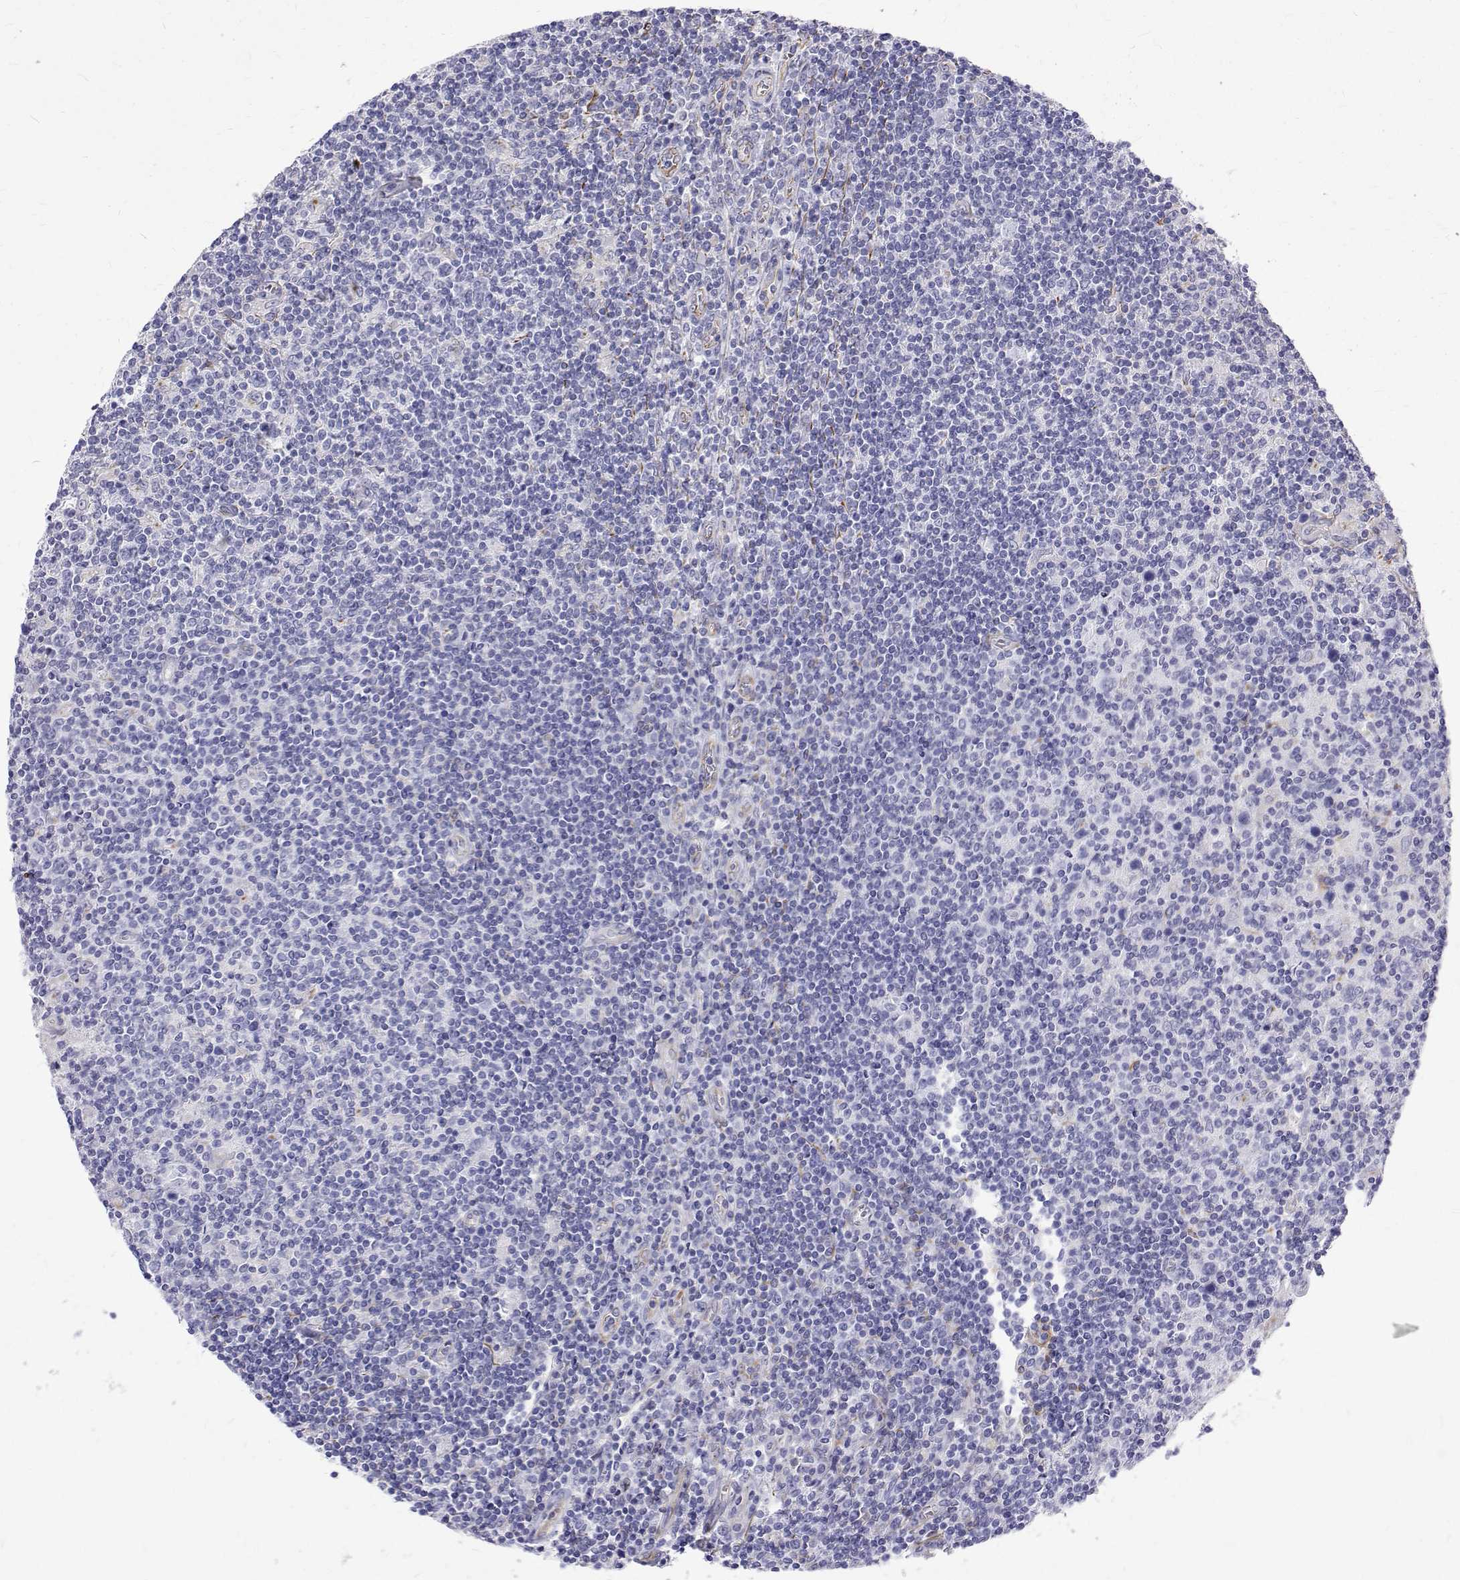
{"staining": {"intensity": "negative", "quantity": "none", "location": "none"}, "tissue": "lymphoma", "cell_type": "Tumor cells", "image_type": "cancer", "snomed": [{"axis": "morphology", "description": "Hodgkin's disease, NOS"}, {"axis": "topography", "description": "Lymph node"}], "caption": "Tumor cells are negative for protein expression in human Hodgkin's disease.", "gene": "OPRPN", "patient": {"sex": "male", "age": 40}}